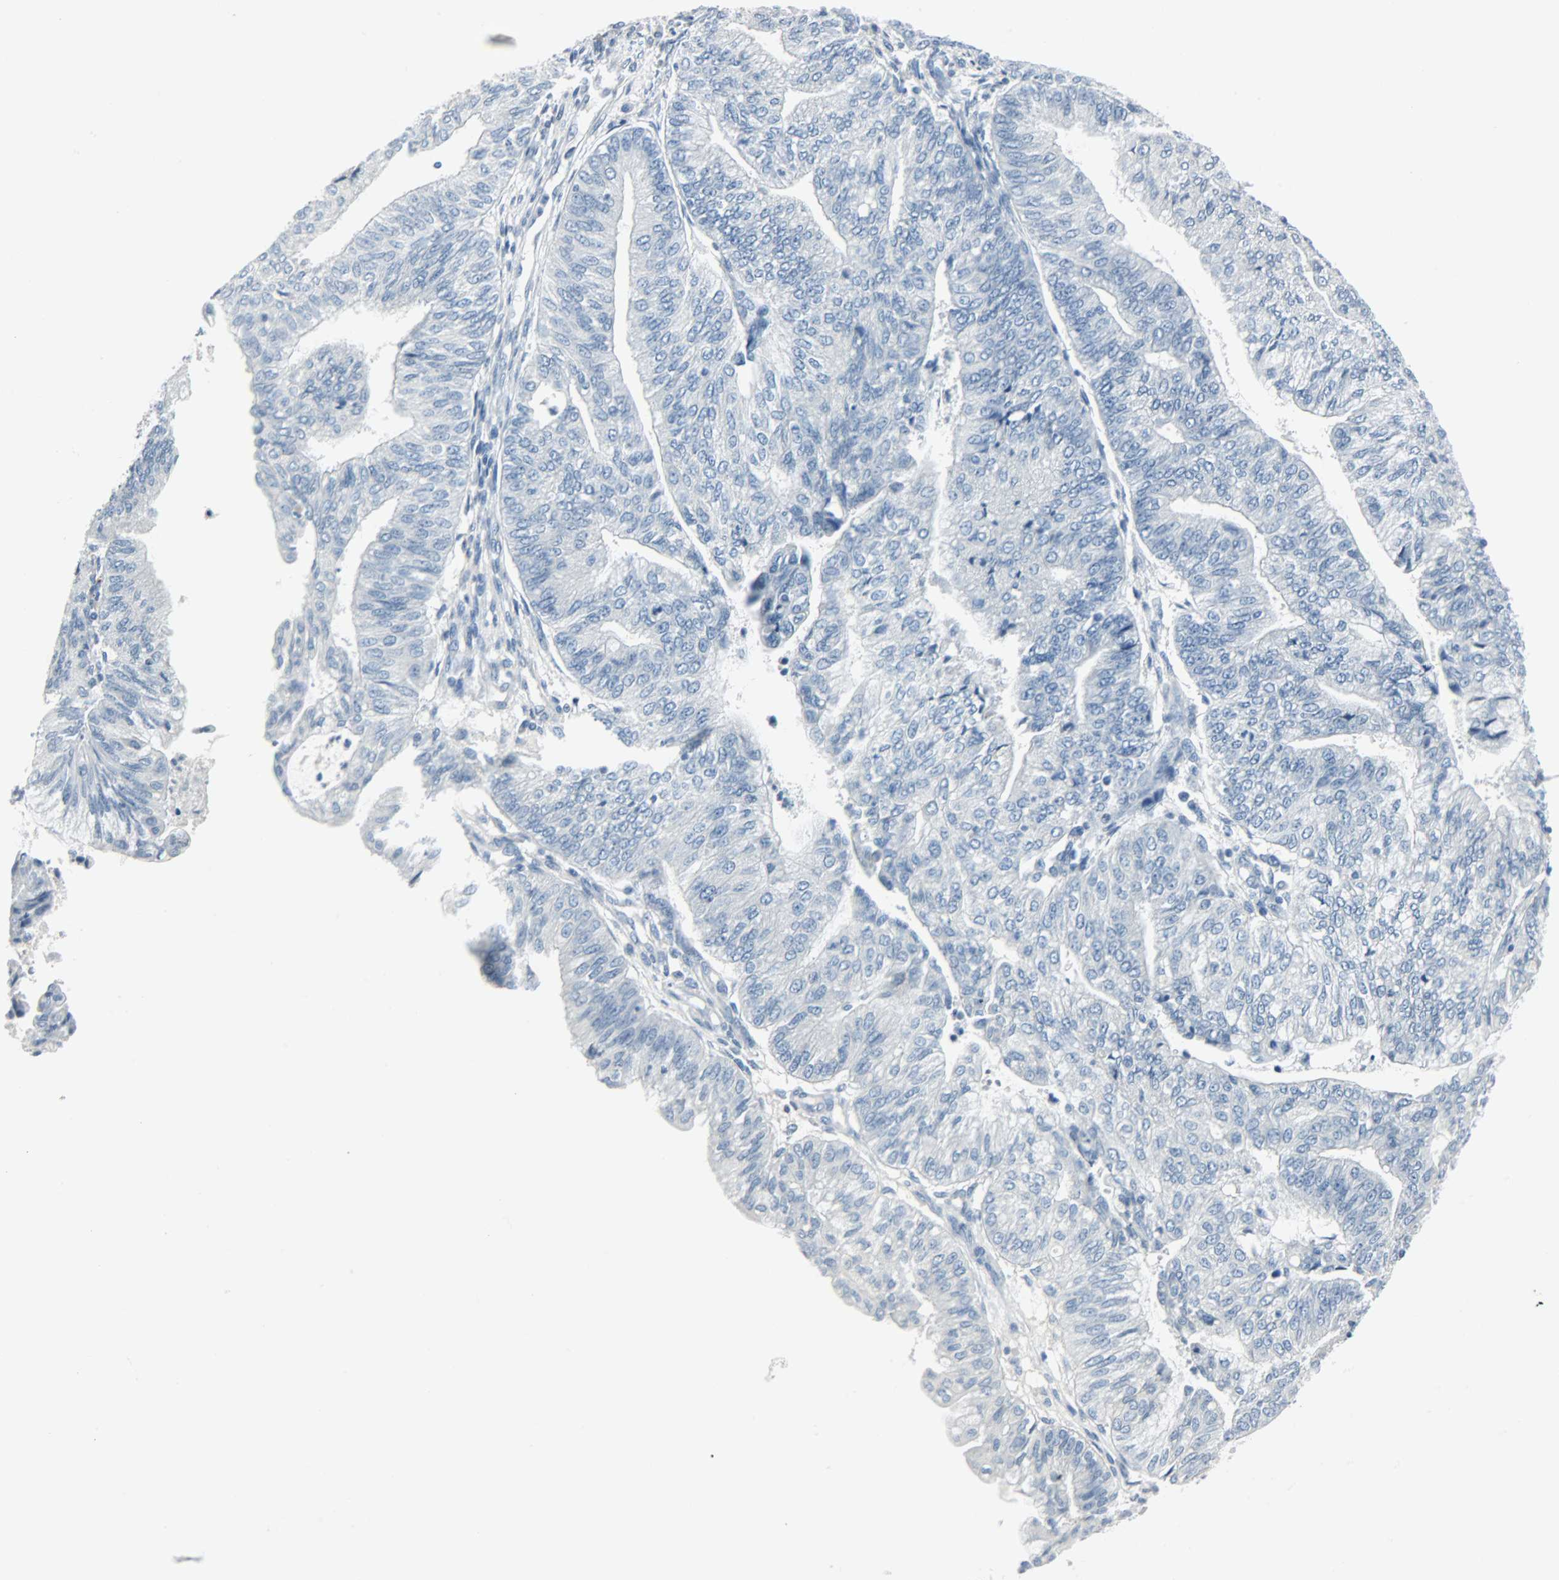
{"staining": {"intensity": "negative", "quantity": "none", "location": "none"}, "tissue": "endometrial cancer", "cell_type": "Tumor cells", "image_type": "cancer", "snomed": [{"axis": "morphology", "description": "Adenocarcinoma, NOS"}, {"axis": "topography", "description": "Endometrium"}], "caption": "An immunohistochemistry (IHC) photomicrograph of adenocarcinoma (endometrial) is shown. There is no staining in tumor cells of adenocarcinoma (endometrial).", "gene": "KIT", "patient": {"sex": "female", "age": 59}}